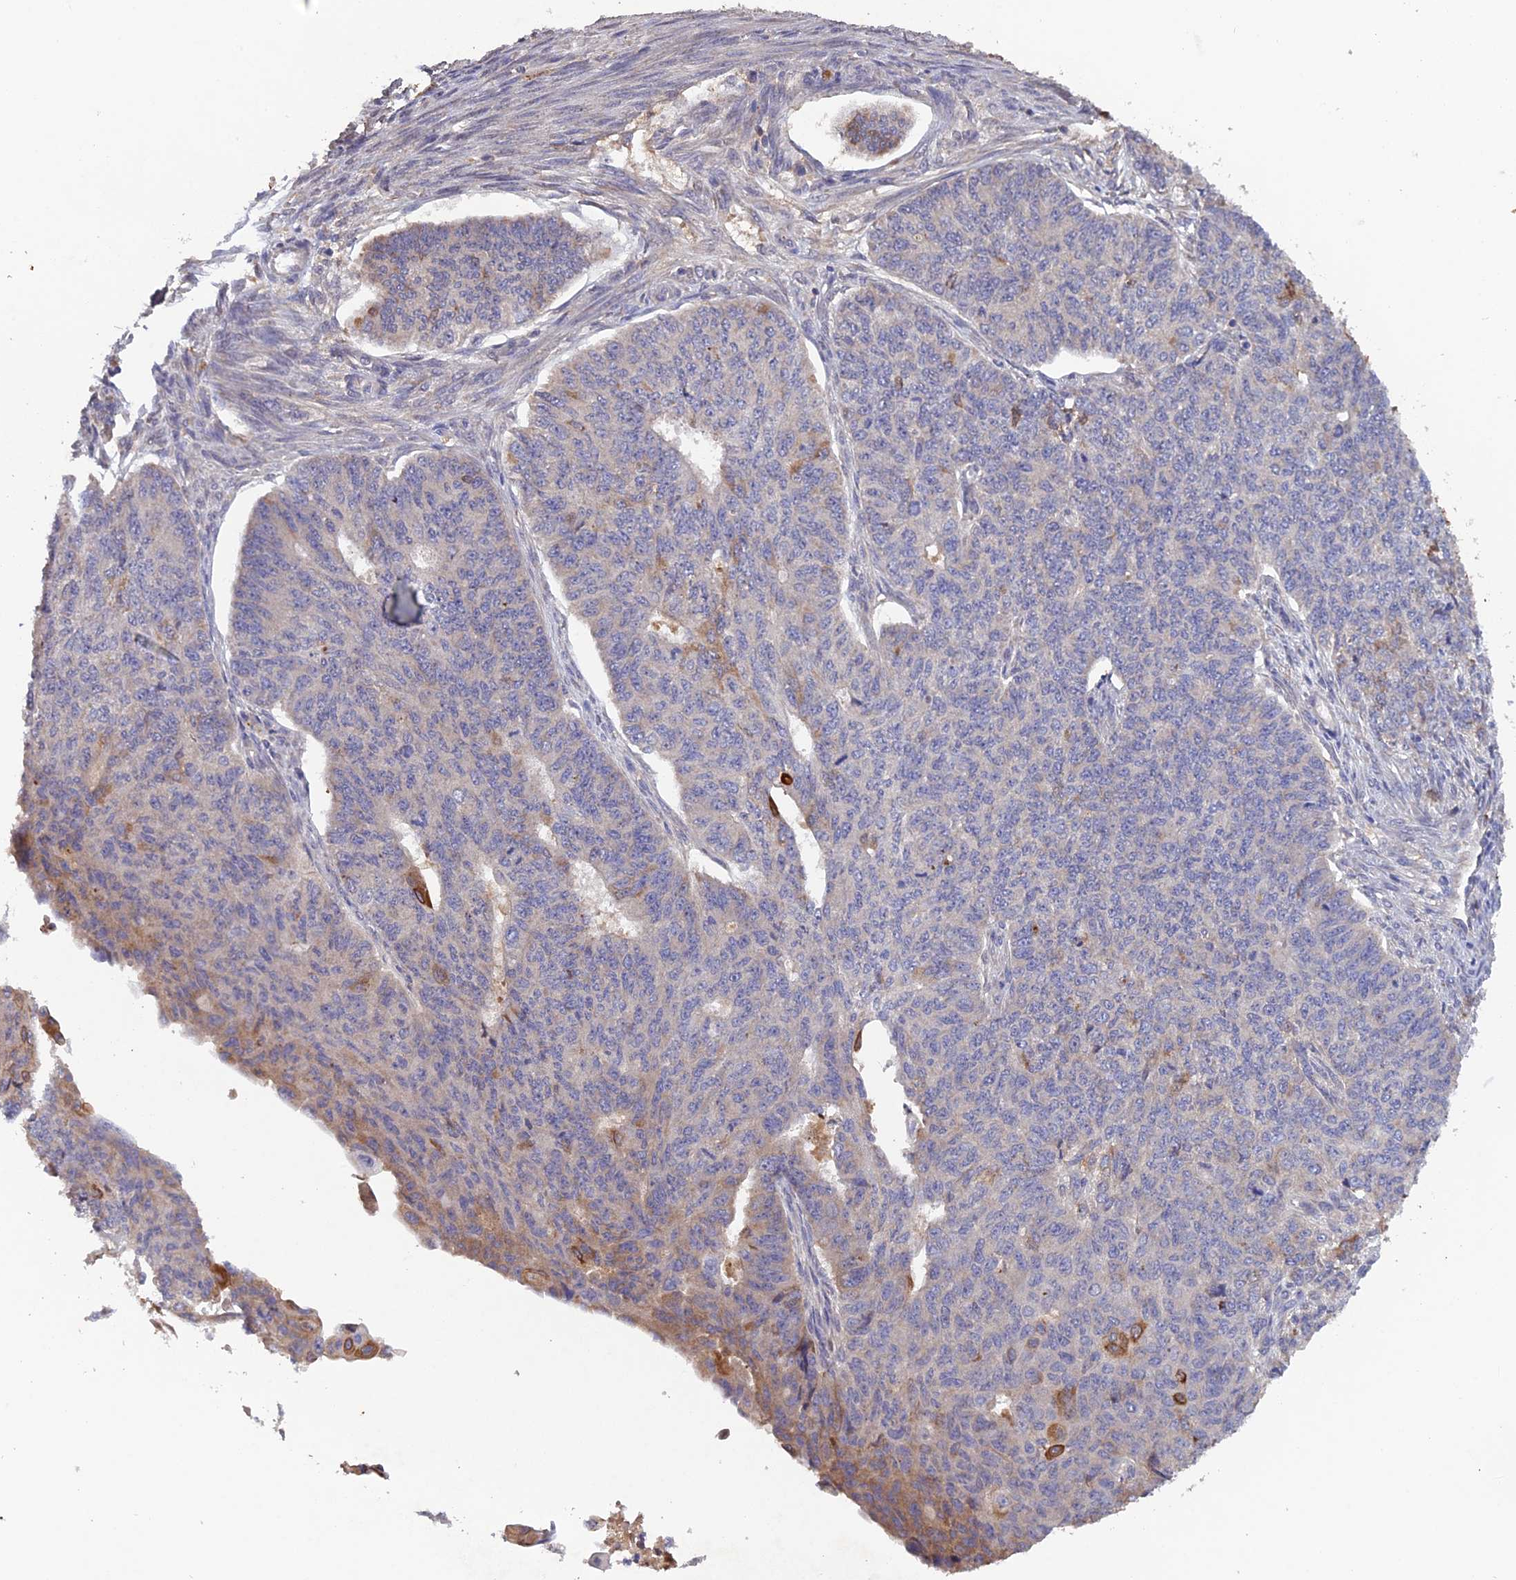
{"staining": {"intensity": "weak", "quantity": "<25%", "location": "cytoplasmic/membranous"}, "tissue": "endometrial cancer", "cell_type": "Tumor cells", "image_type": "cancer", "snomed": [{"axis": "morphology", "description": "Adenocarcinoma, NOS"}, {"axis": "topography", "description": "Endometrium"}], "caption": "Immunohistochemistry of adenocarcinoma (endometrial) exhibits no positivity in tumor cells. (Brightfield microscopy of DAB immunohistochemistry at high magnification).", "gene": "SLC39A13", "patient": {"sex": "female", "age": 32}}